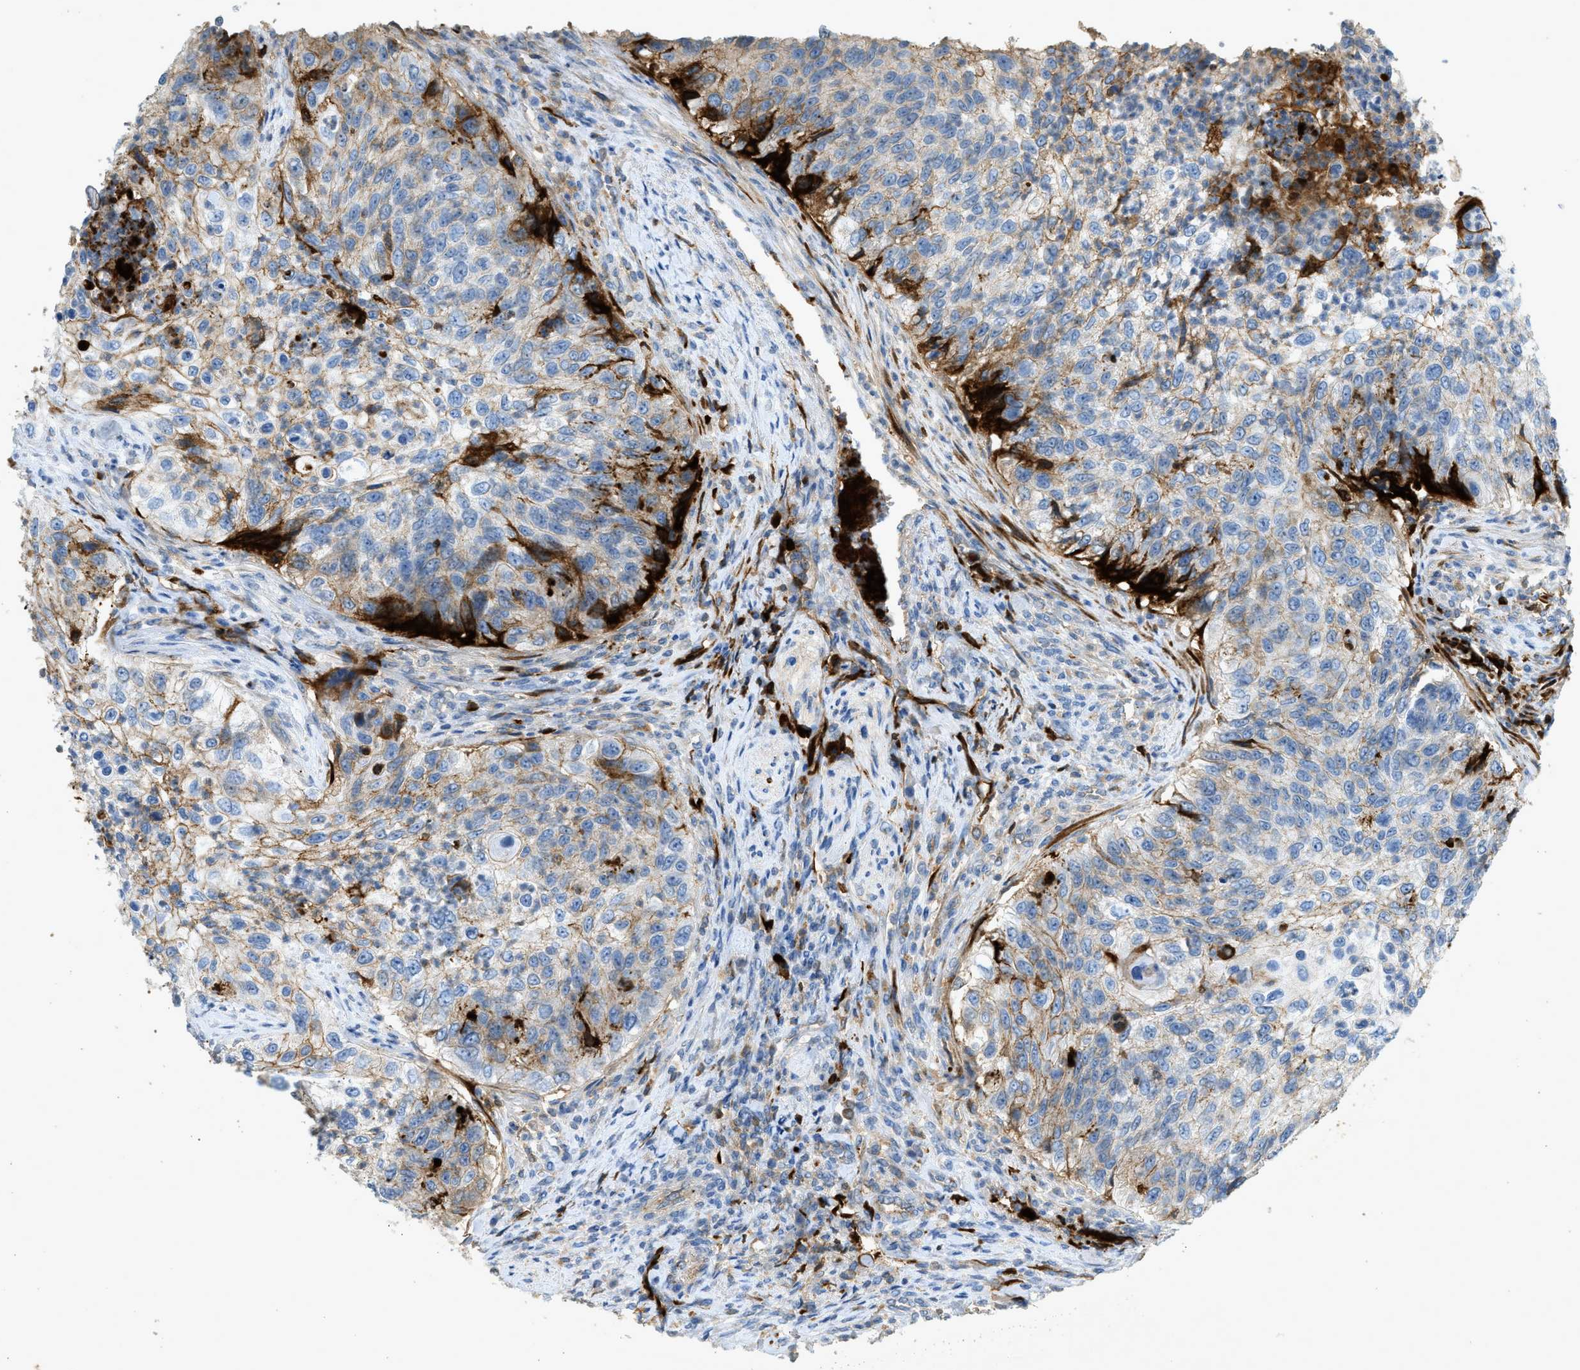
{"staining": {"intensity": "weak", "quantity": "25%-75%", "location": "cytoplasmic/membranous"}, "tissue": "urothelial cancer", "cell_type": "Tumor cells", "image_type": "cancer", "snomed": [{"axis": "morphology", "description": "Urothelial carcinoma, High grade"}, {"axis": "topography", "description": "Urinary bladder"}], "caption": "A high-resolution micrograph shows immunohistochemistry staining of high-grade urothelial carcinoma, which shows weak cytoplasmic/membranous expression in approximately 25%-75% of tumor cells.", "gene": "F2", "patient": {"sex": "female", "age": 60}}